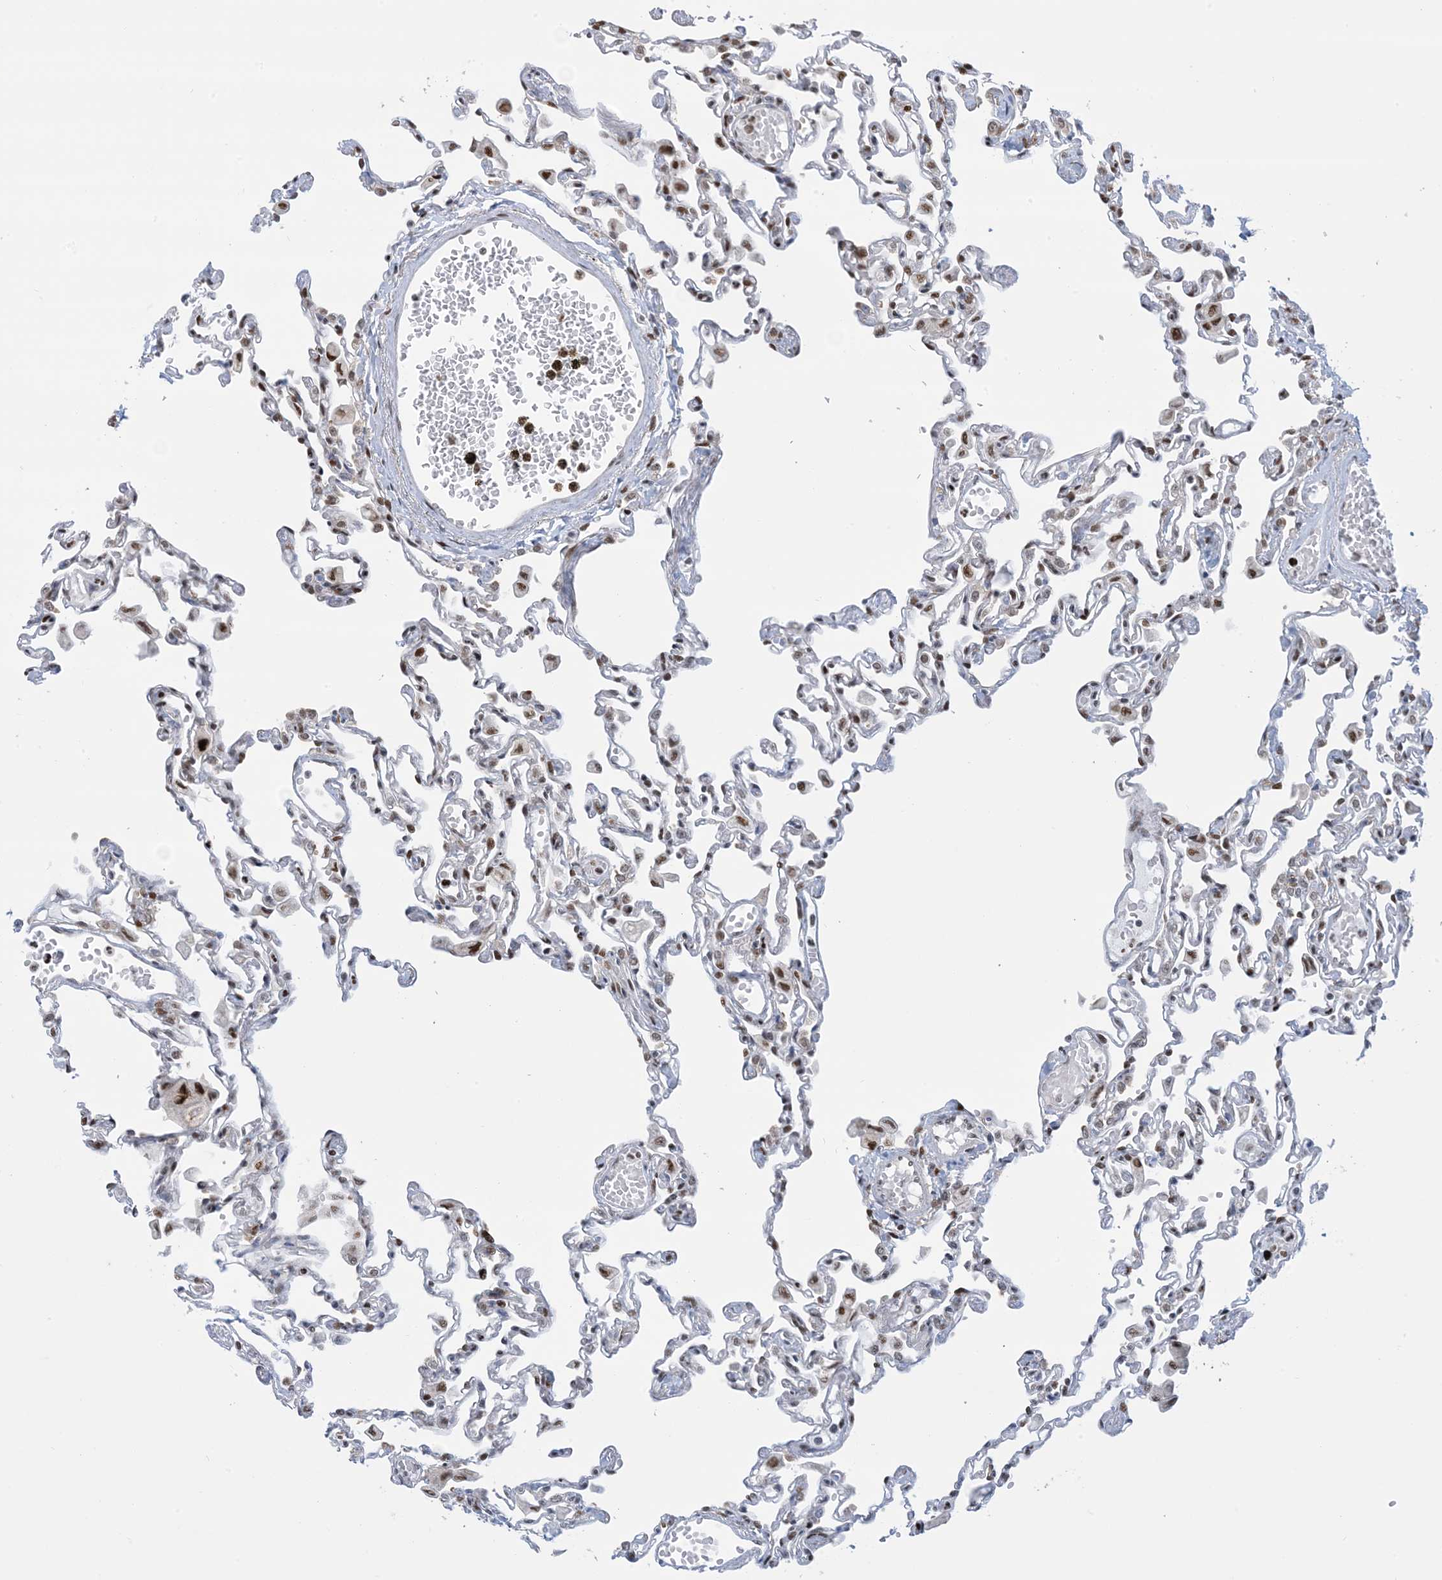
{"staining": {"intensity": "moderate", "quantity": ">75%", "location": "nuclear"}, "tissue": "lung", "cell_type": "Alveolar cells", "image_type": "normal", "snomed": [{"axis": "morphology", "description": "Normal tissue, NOS"}, {"axis": "topography", "description": "Bronchus"}, {"axis": "topography", "description": "Lung"}], "caption": "Moderate nuclear positivity for a protein is present in approximately >75% of alveolar cells of normal lung using immunohistochemistry (IHC).", "gene": "TFPT", "patient": {"sex": "female", "age": 49}}